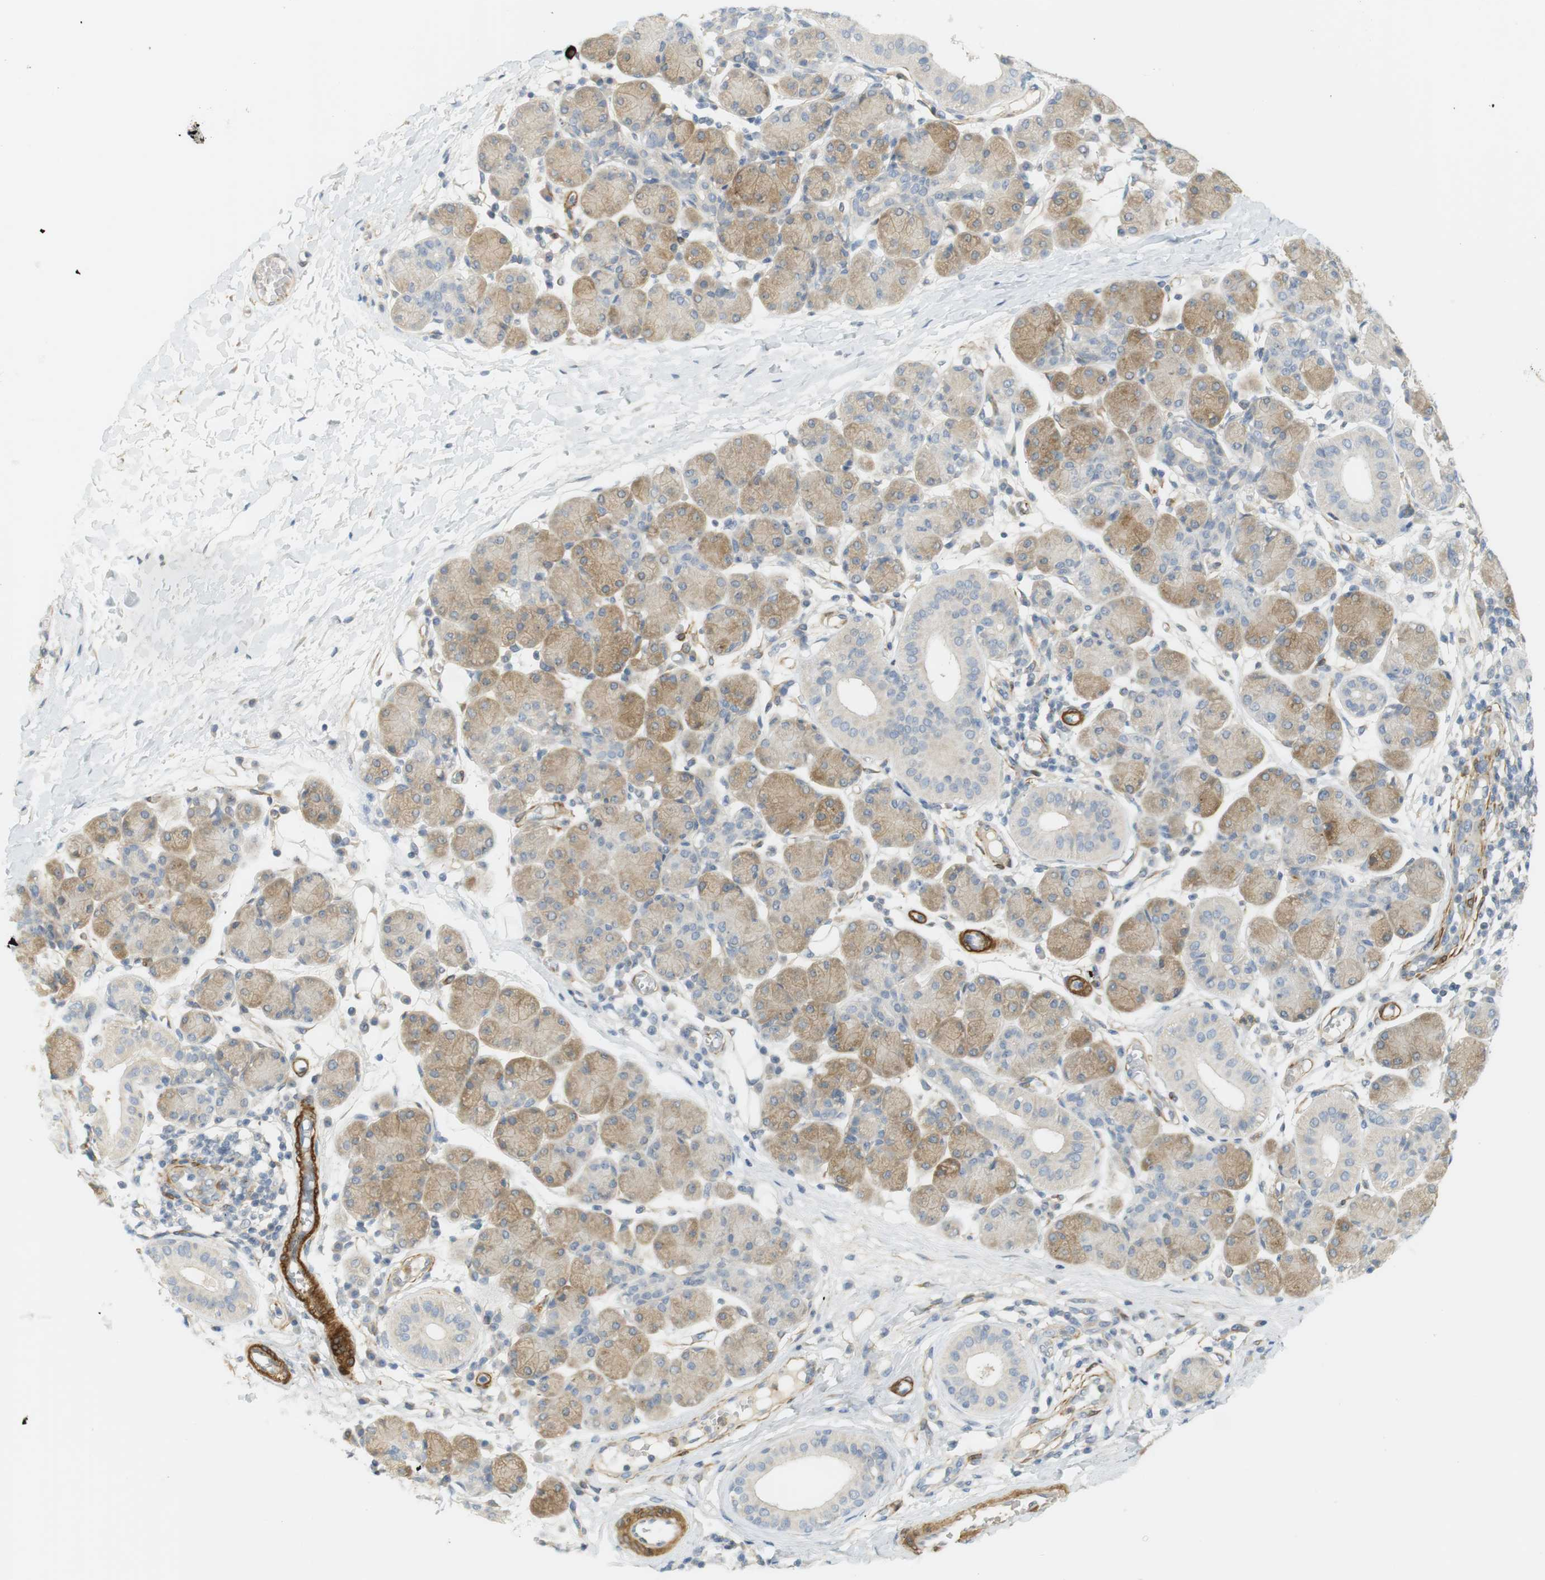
{"staining": {"intensity": "moderate", "quantity": "25%-75%", "location": "cytoplasmic/membranous"}, "tissue": "salivary gland", "cell_type": "Glandular cells", "image_type": "normal", "snomed": [{"axis": "morphology", "description": "Normal tissue, NOS"}, {"axis": "morphology", "description": "Inflammation, NOS"}, {"axis": "topography", "description": "Lymph node"}, {"axis": "topography", "description": "Salivary gland"}], "caption": "This image displays immunohistochemistry (IHC) staining of unremarkable human salivary gland, with medium moderate cytoplasmic/membranous staining in approximately 25%-75% of glandular cells.", "gene": "PDE3A", "patient": {"sex": "male", "age": 3}}